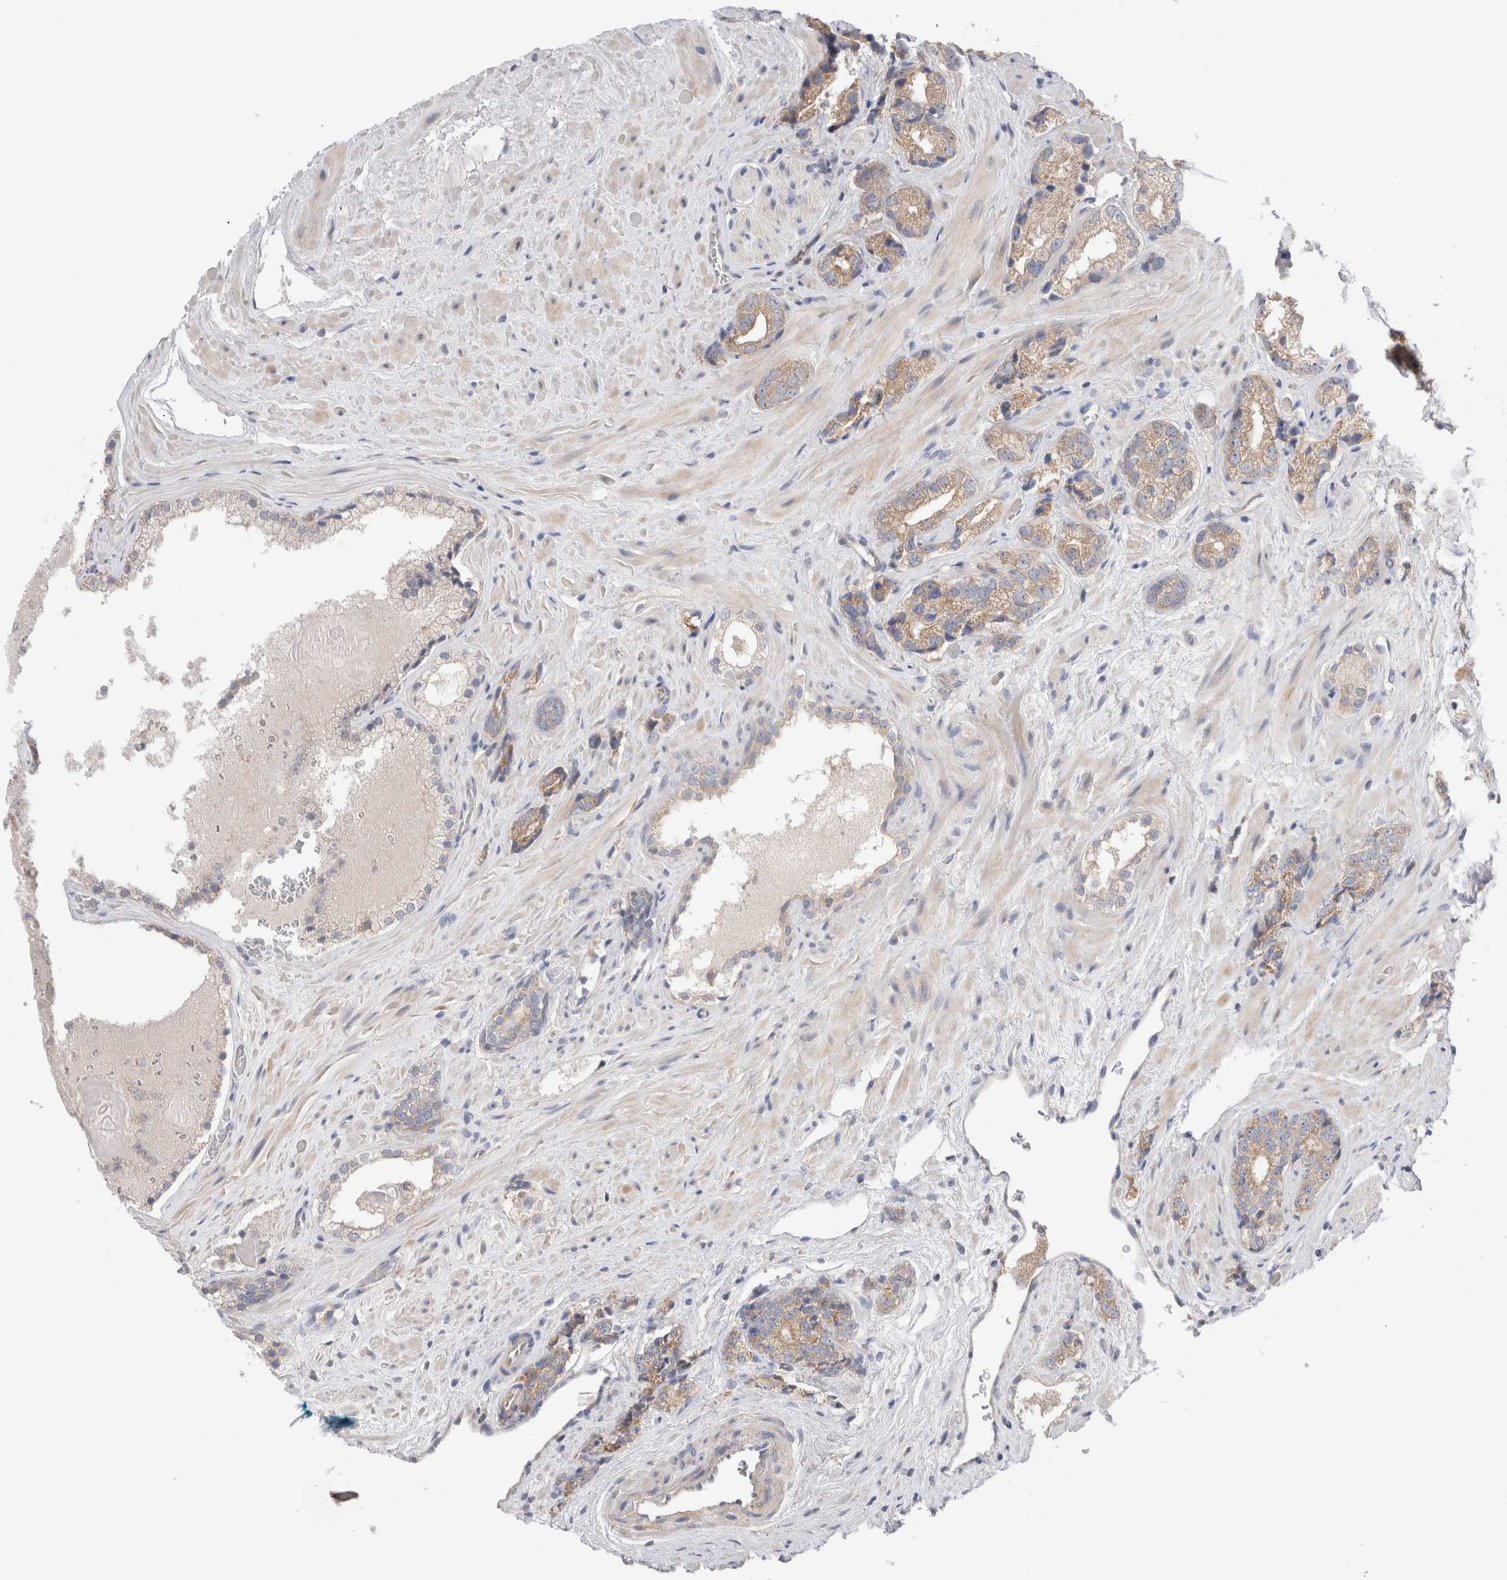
{"staining": {"intensity": "weak", "quantity": "25%-75%", "location": "cytoplasmic/membranous"}, "tissue": "prostate cancer", "cell_type": "Tumor cells", "image_type": "cancer", "snomed": [{"axis": "morphology", "description": "Adenocarcinoma, High grade"}, {"axis": "topography", "description": "Prostate"}], "caption": "There is low levels of weak cytoplasmic/membranous staining in tumor cells of prostate cancer, as demonstrated by immunohistochemical staining (brown color).", "gene": "IFT74", "patient": {"sex": "male", "age": 71}}